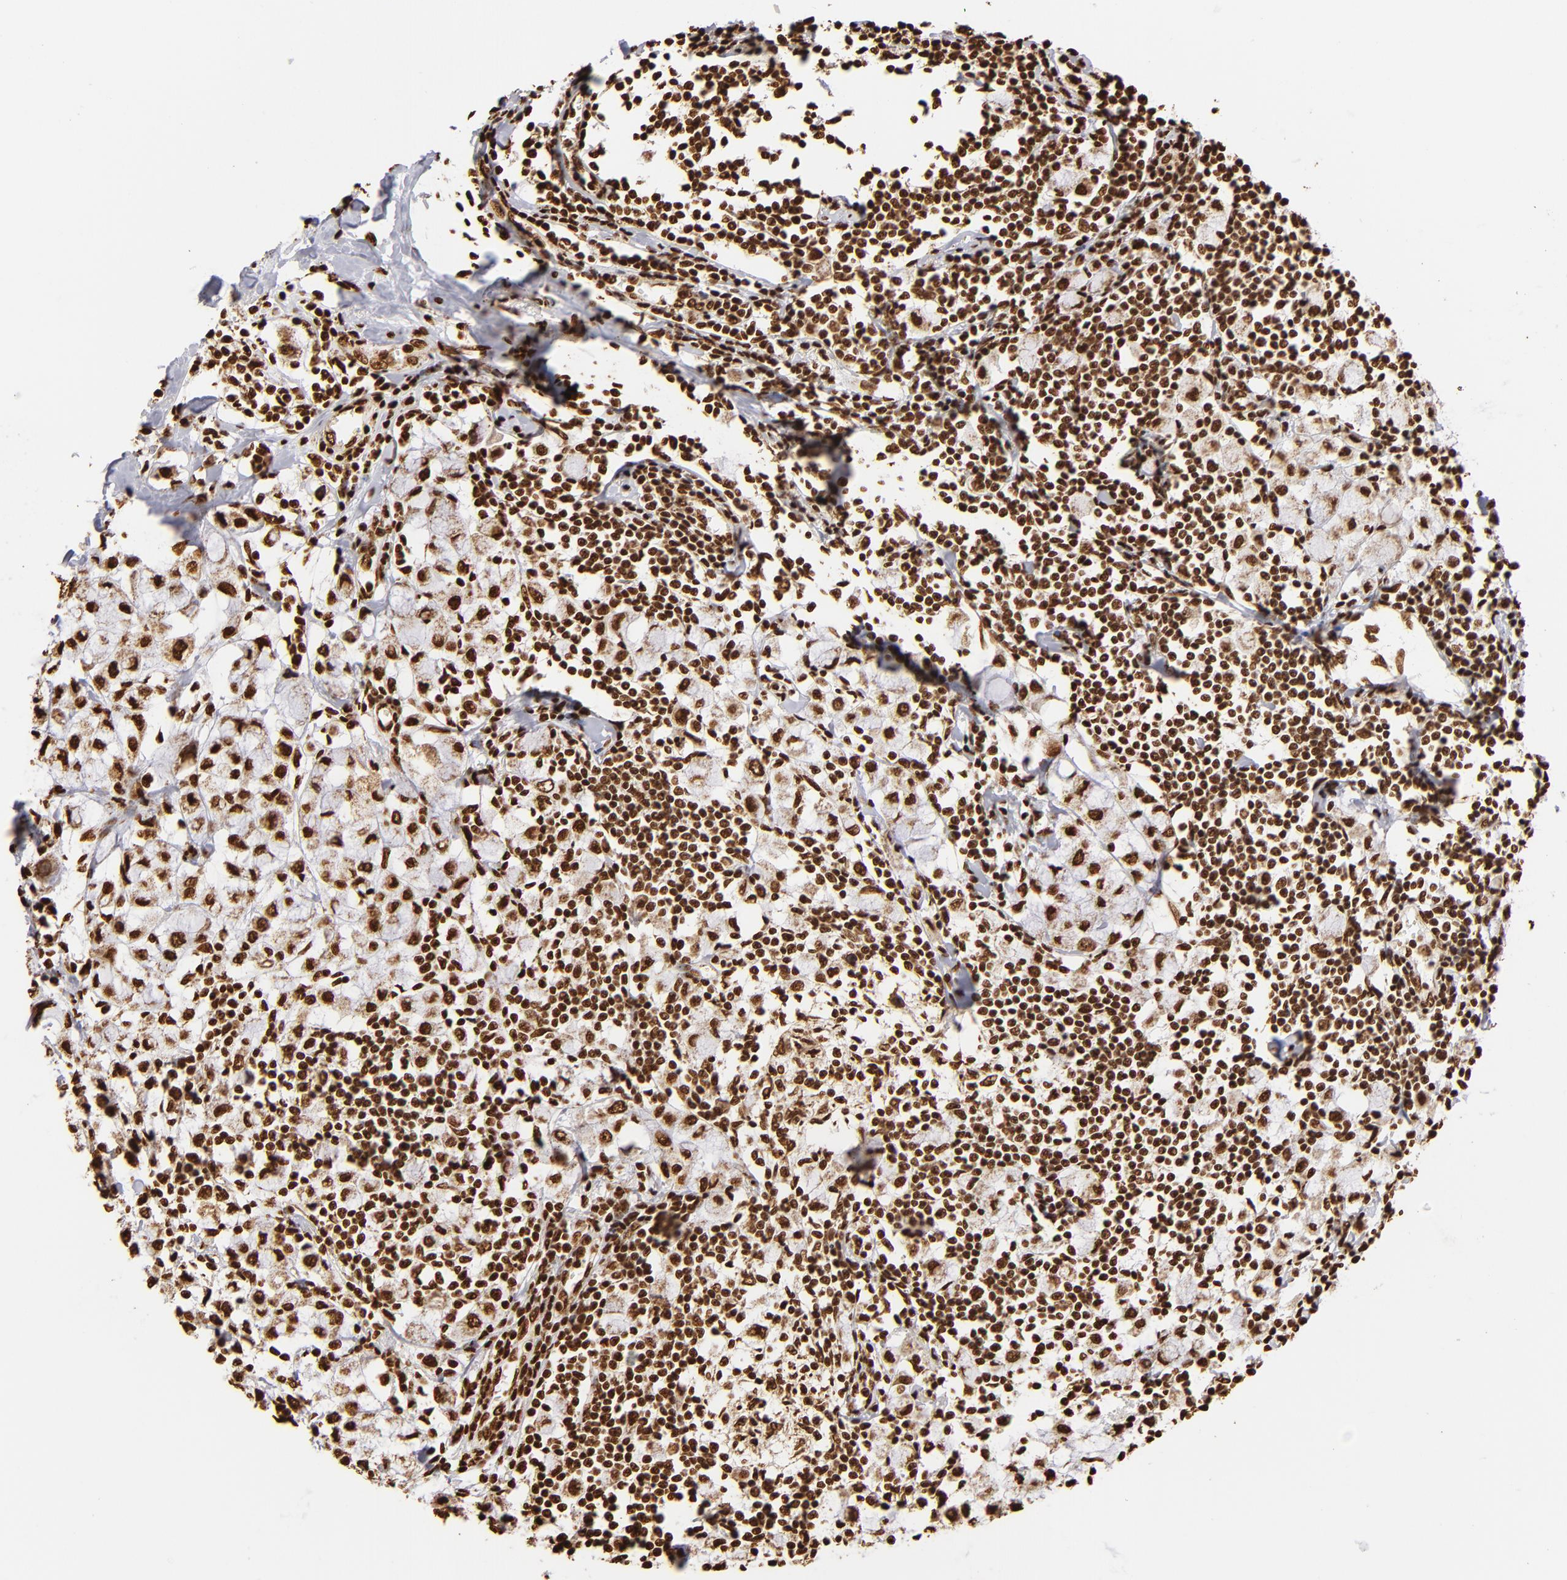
{"staining": {"intensity": "strong", "quantity": ">75%", "location": "nuclear"}, "tissue": "breast cancer", "cell_type": "Tumor cells", "image_type": "cancer", "snomed": [{"axis": "morphology", "description": "Lobular carcinoma"}, {"axis": "topography", "description": "Breast"}], "caption": "Brown immunohistochemical staining in human breast cancer reveals strong nuclear positivity in about >75% of tumor cells.", "gene": "ILF3", "patient": {"sex": "female", "age": 85}}